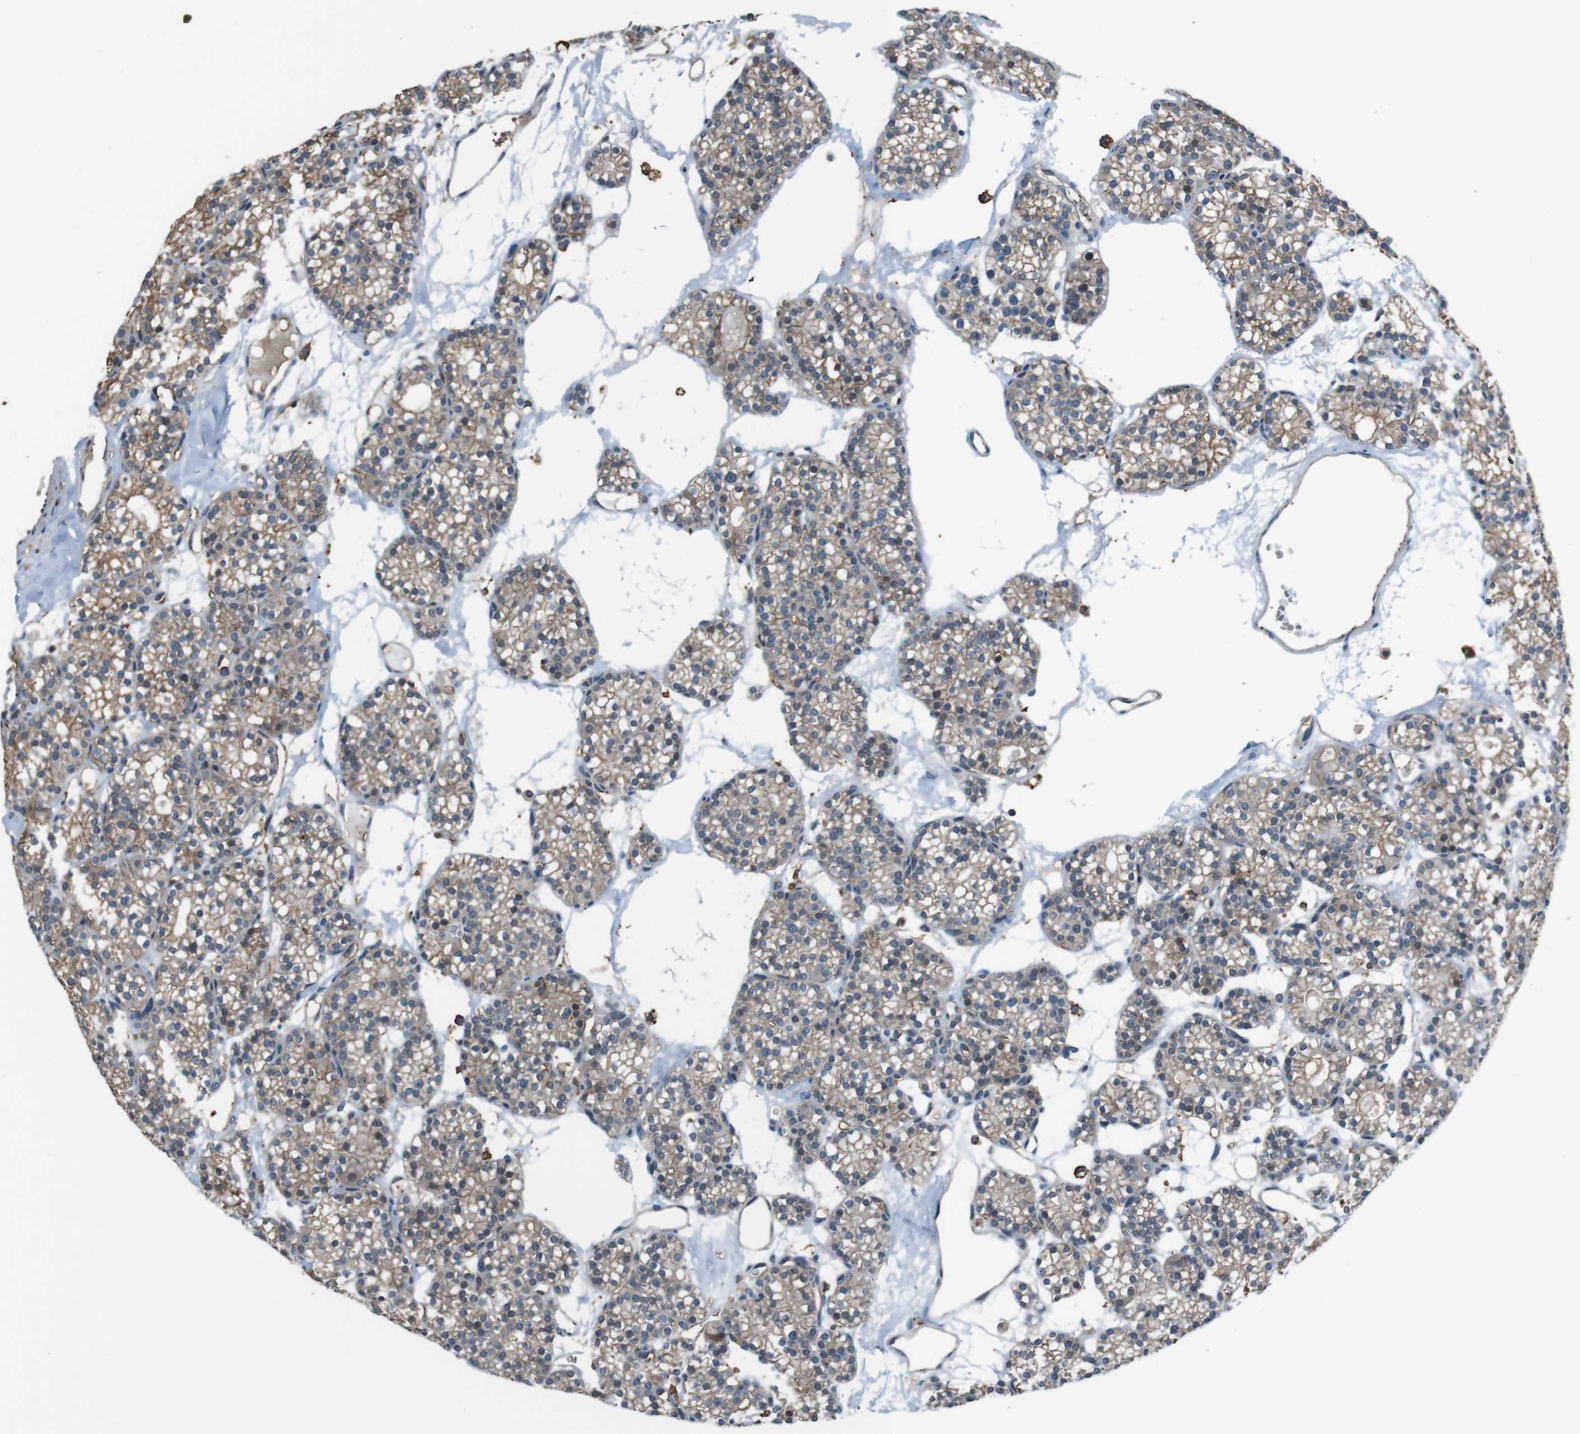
{"staining": {"intensity": "moderate", "quantity": ">75%", "location": "cytoplasmic/membranous"}, "tissue": "parathyroid gland", "cell_type": "Glandular cells", "image_type": "normal", "snomed": [{"axis": "morphology", "description": "Normal tissue, NOS"}, {"axis": "topography", "description": "Parathyroid gland"}], "caption": "Immunohistochemical staining of benign parathyroid gland reveals moderate cytoplasmic/membranous protein positivity in about >75% of glandular cells.", "gene": "ATP2B1", "patient": {"sex": "female", "age": 64}}